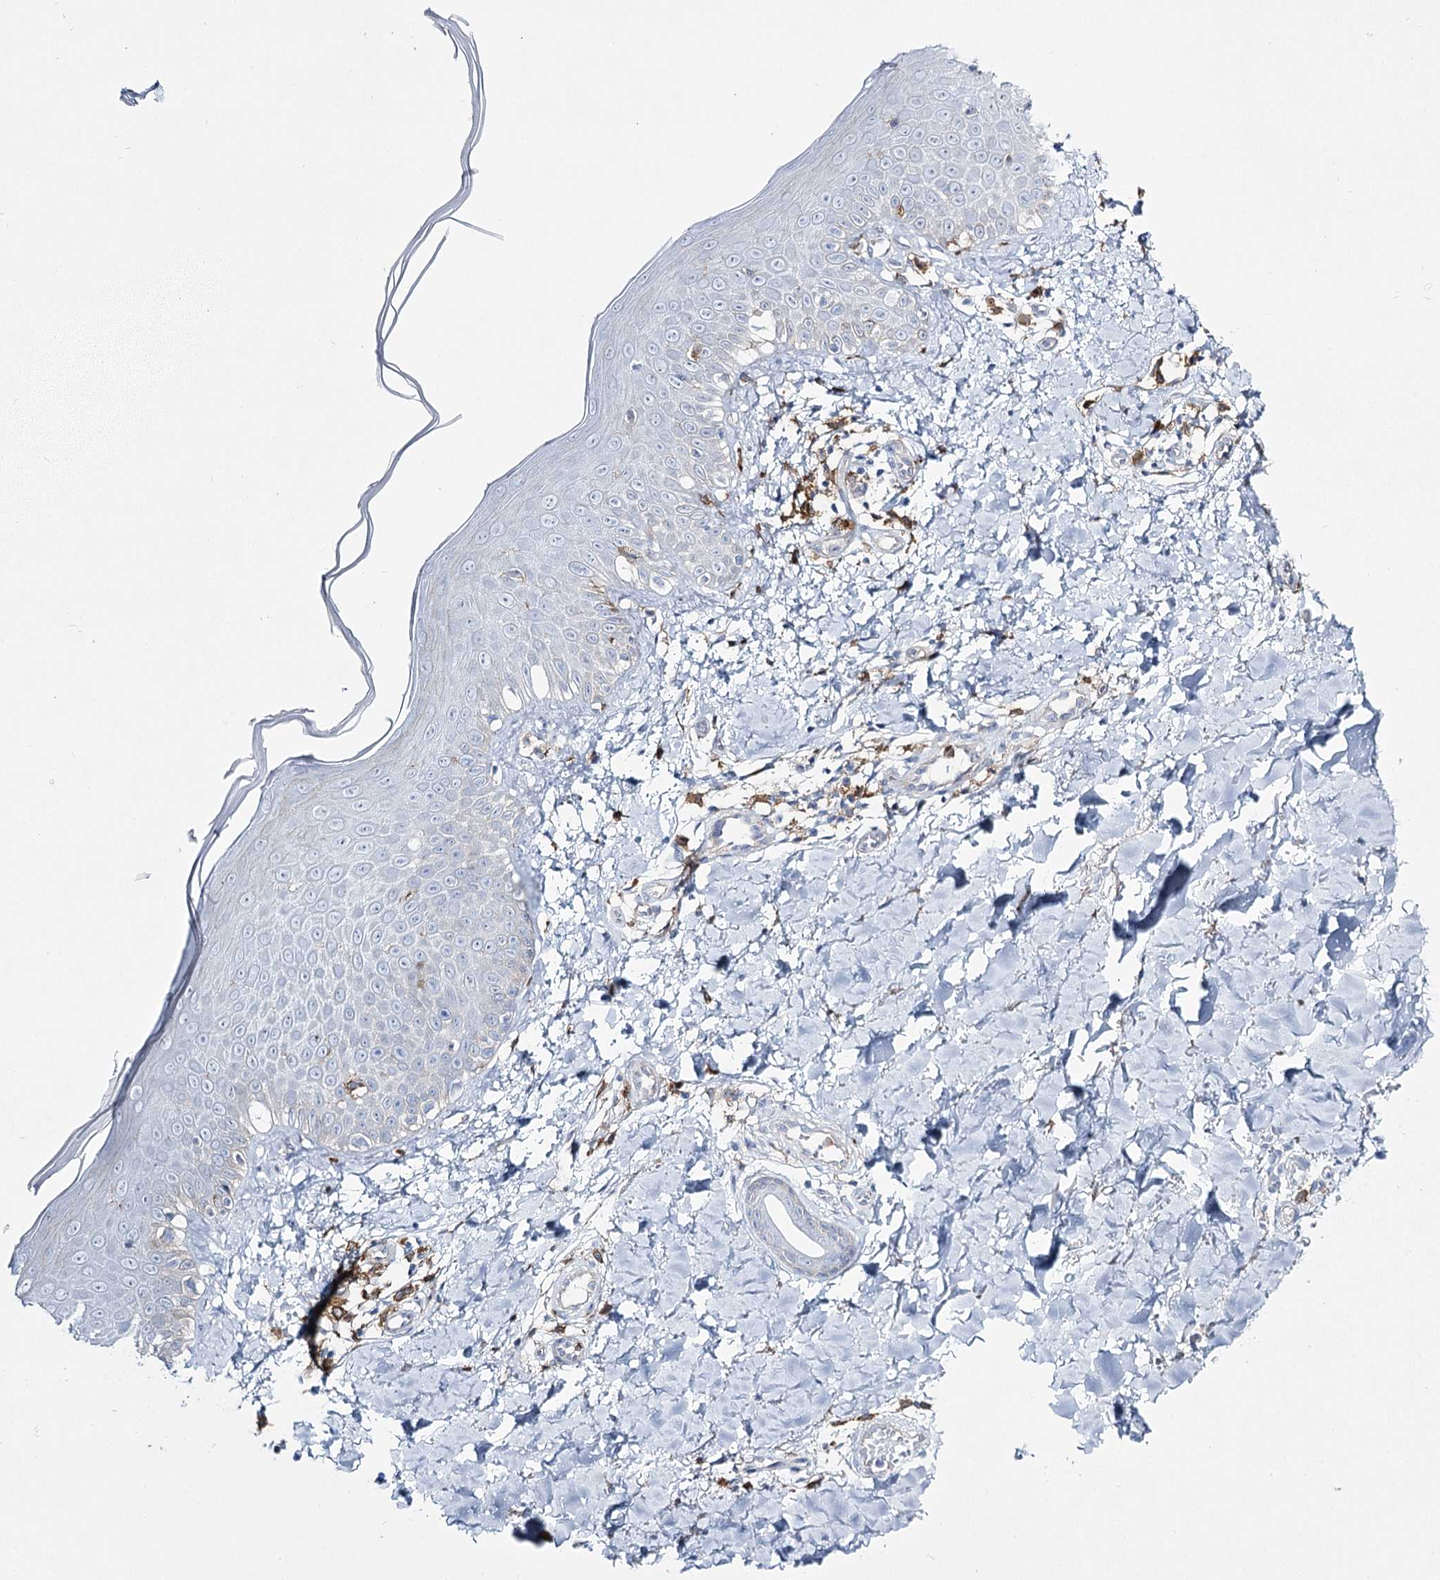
{"staining": {"intensity": "negative", "quantity": "none", "location": "none"}, "tissue": "skin", "cell_type": "Fibroblasts", "image_type": "normal", "snomed": [{"axis": "morphology", "description": "Normal tissue, NOS"}, {"axis": "topography", "description": "Skin"}], "caption": "This is an immunohistochemistry (IHC) micrograph of normal human skin. There is no expression in fibroblasts.", "gene": "CCDC88A", "patient": {"sex": "male", "age": 52}}